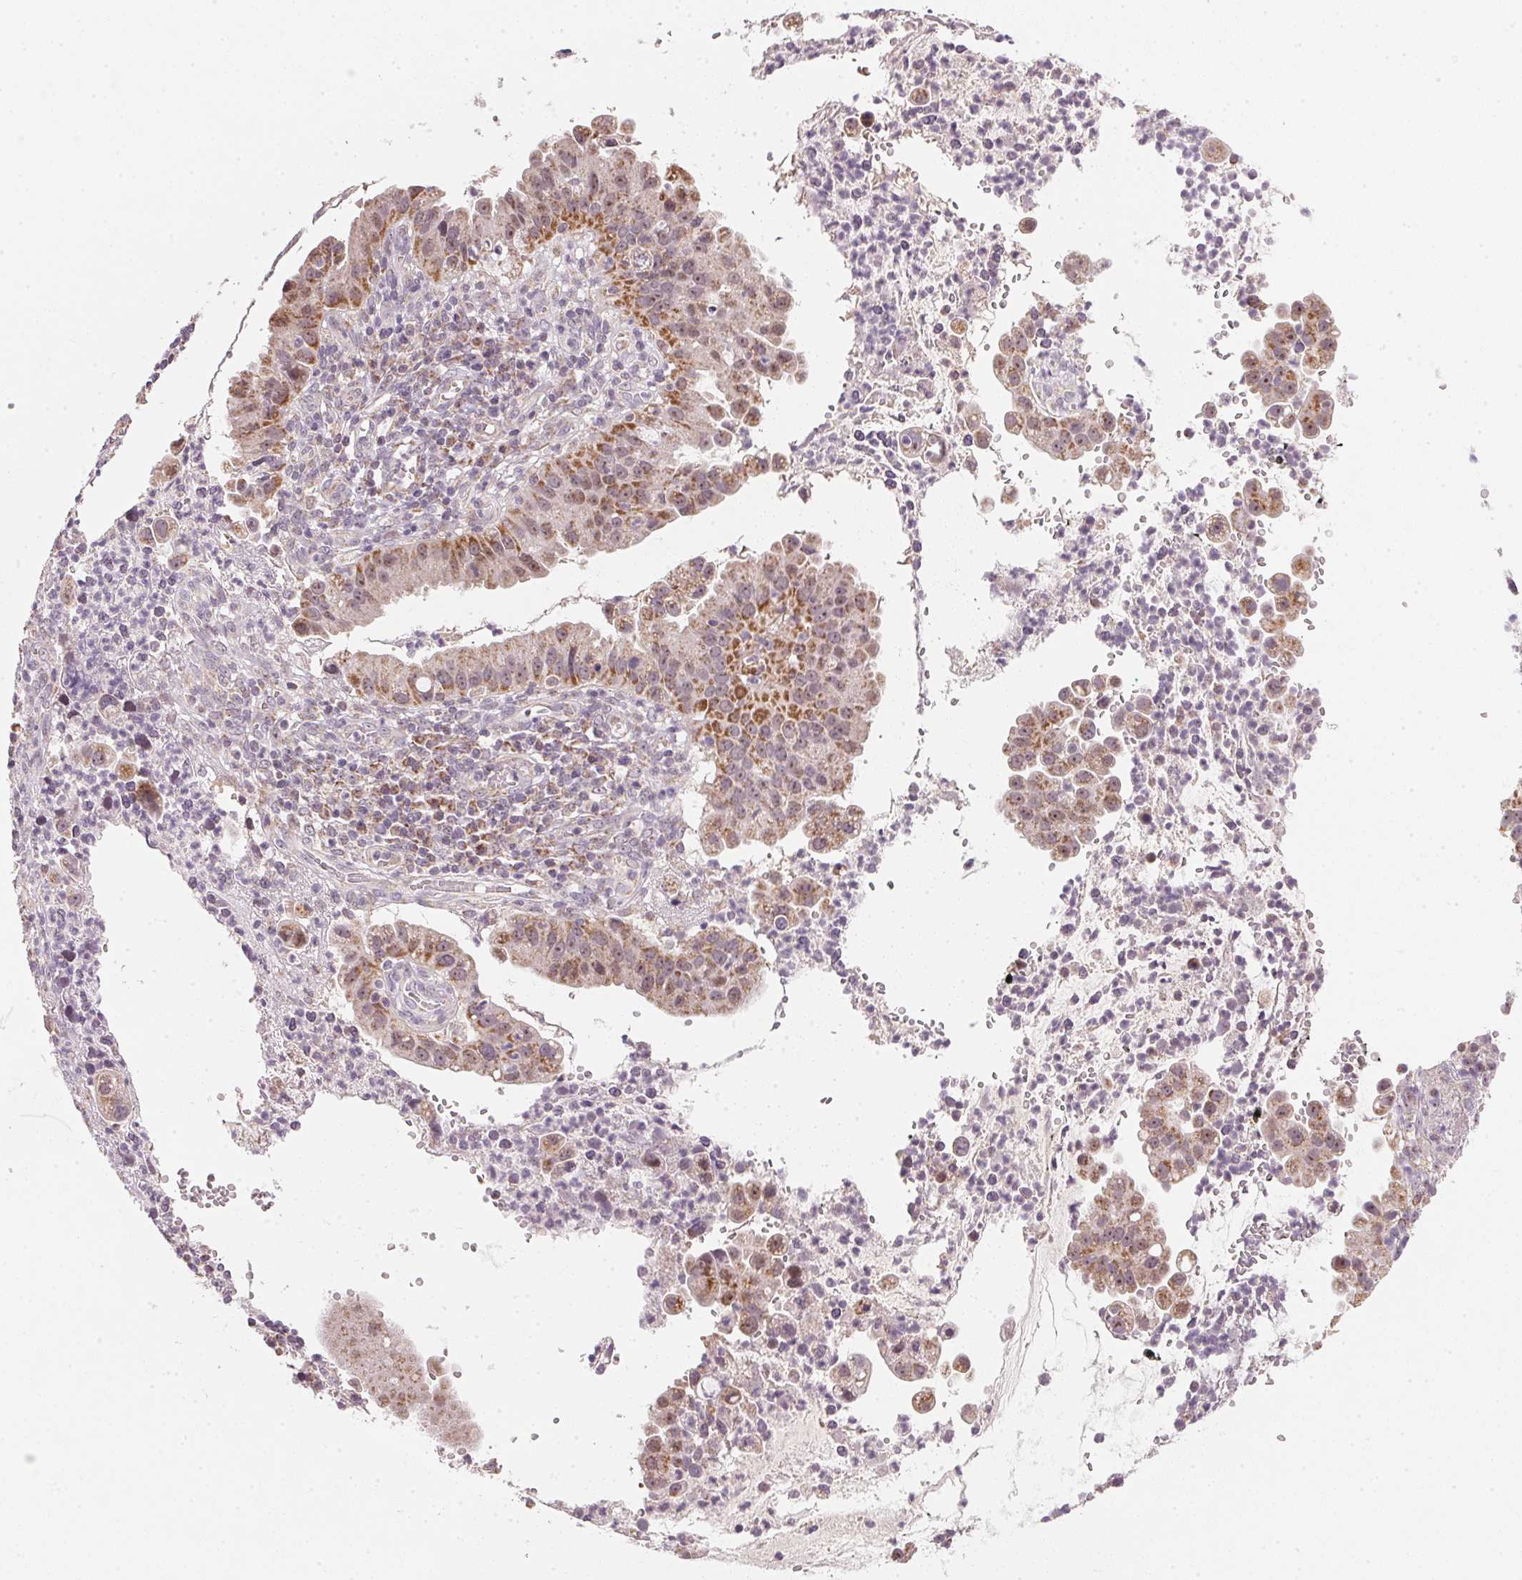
{"staining": {"intensity": "moderate", "quantity": ">75%", "location": "cytoplasmic/membranous"}, "tissue": "cervical cancer", "cell_type": "Tumor cells", "image_type": "cancer", "snomed": [{"axis": "morphology", "description": "Adenocarcinoma, NOS"}, {"axis": "topography", "description": "Cervix"}], "caption": "There is medium levels of moderate cytoplasmic/membranous expression in tumor cells of adenocarcinoma (cervical), as demonstrated by immunohistochemical staining (brown color).", "gene": "COQ7", "patient": {"sex": "female", "age": 34}}